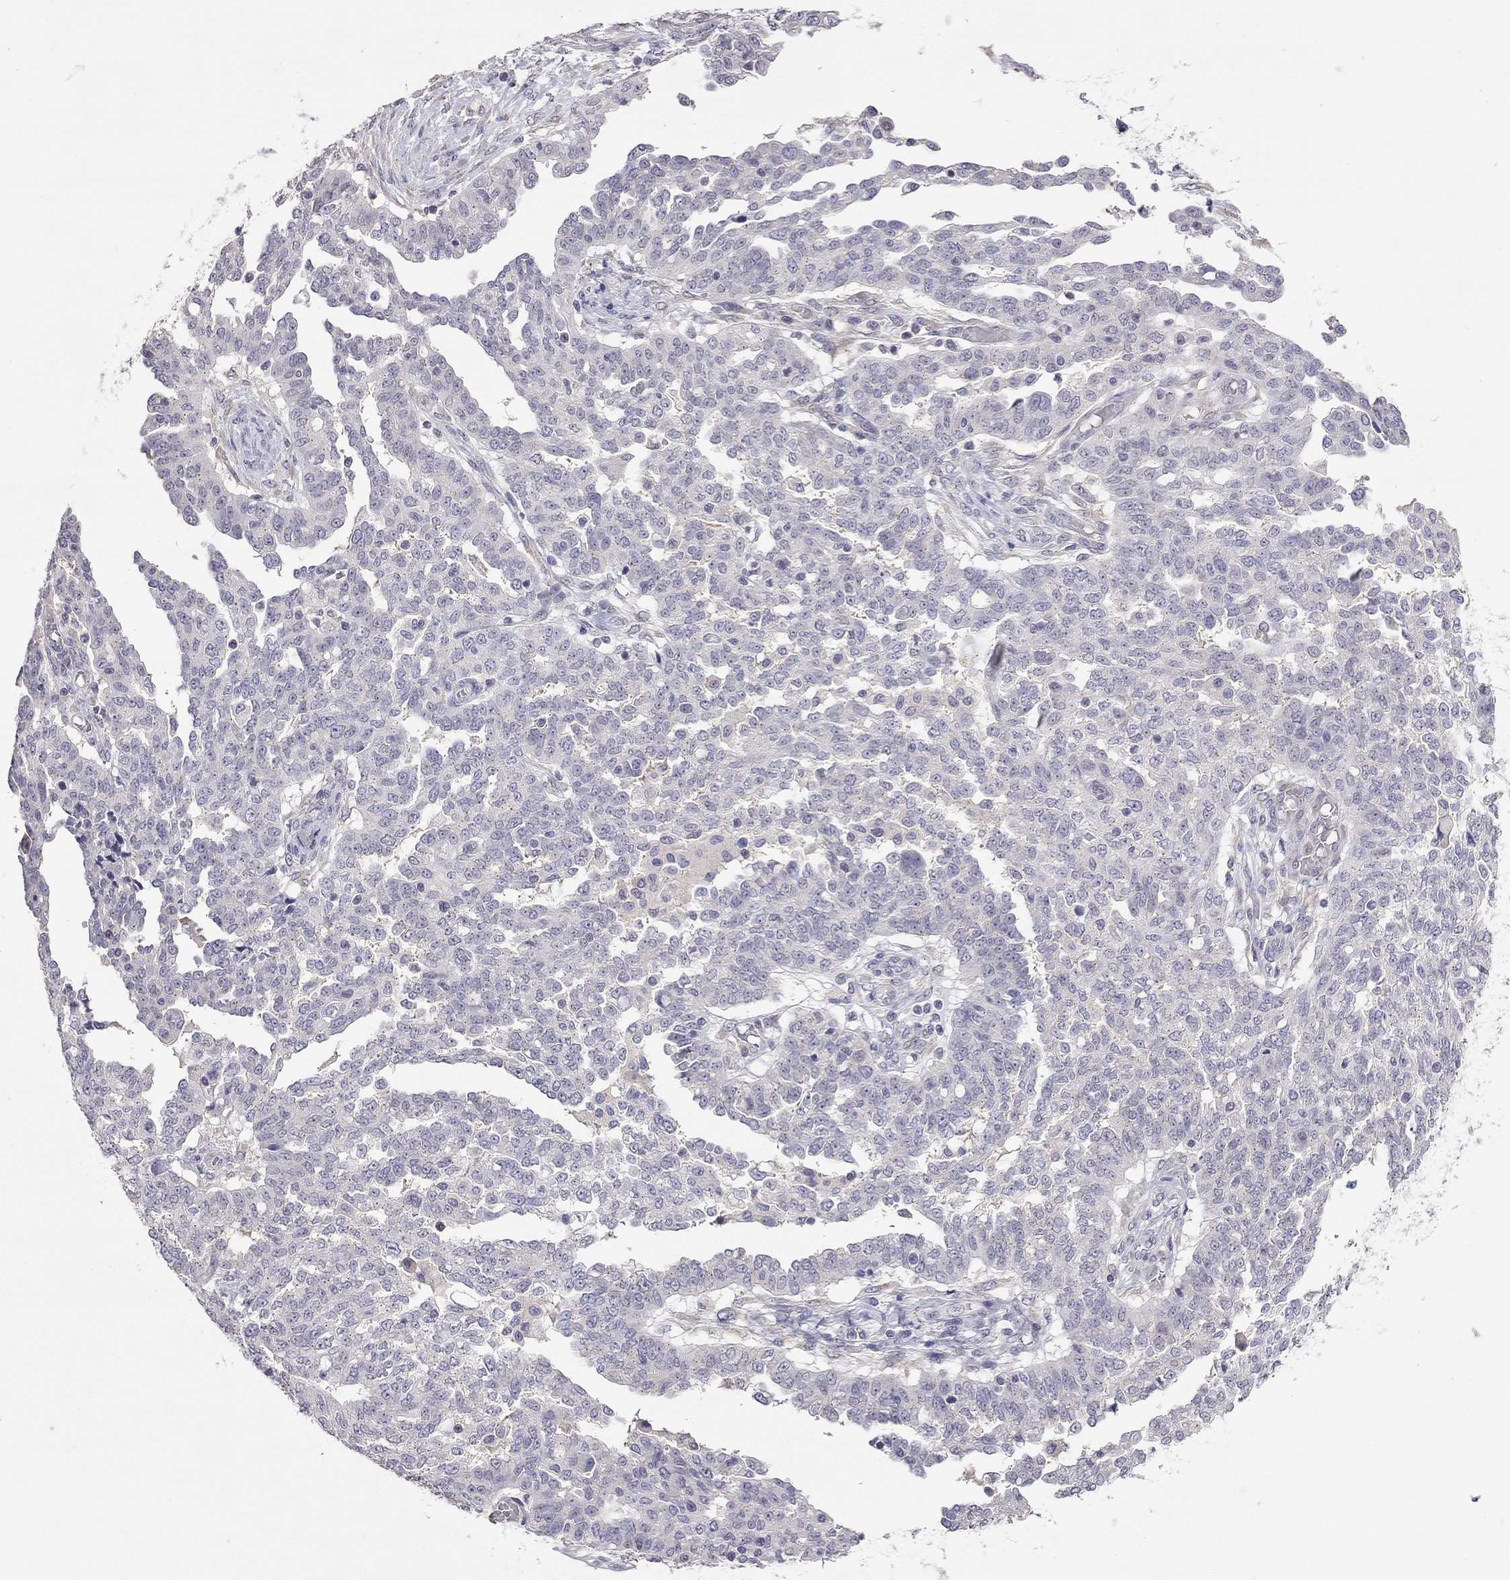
{"staining": {"intensity": "negative", "quantity": "none", "location": "none"}, "tissue": "ovarian cancer", "cell_type": "Tumor cells", "image_type": "cancer", "snomed": [{"axis": "morphology", "description": "Cystadenocarcinoma, serous, NOS"}, {"axis": "topography", "description": "Ovary"}], "caption": "A histopathology image of human ovarian serous cystadenocarcinoma is negative for staining in tumor cells.", "gene": "WNK3", "patient": {"sex": "female", "age": 67}}